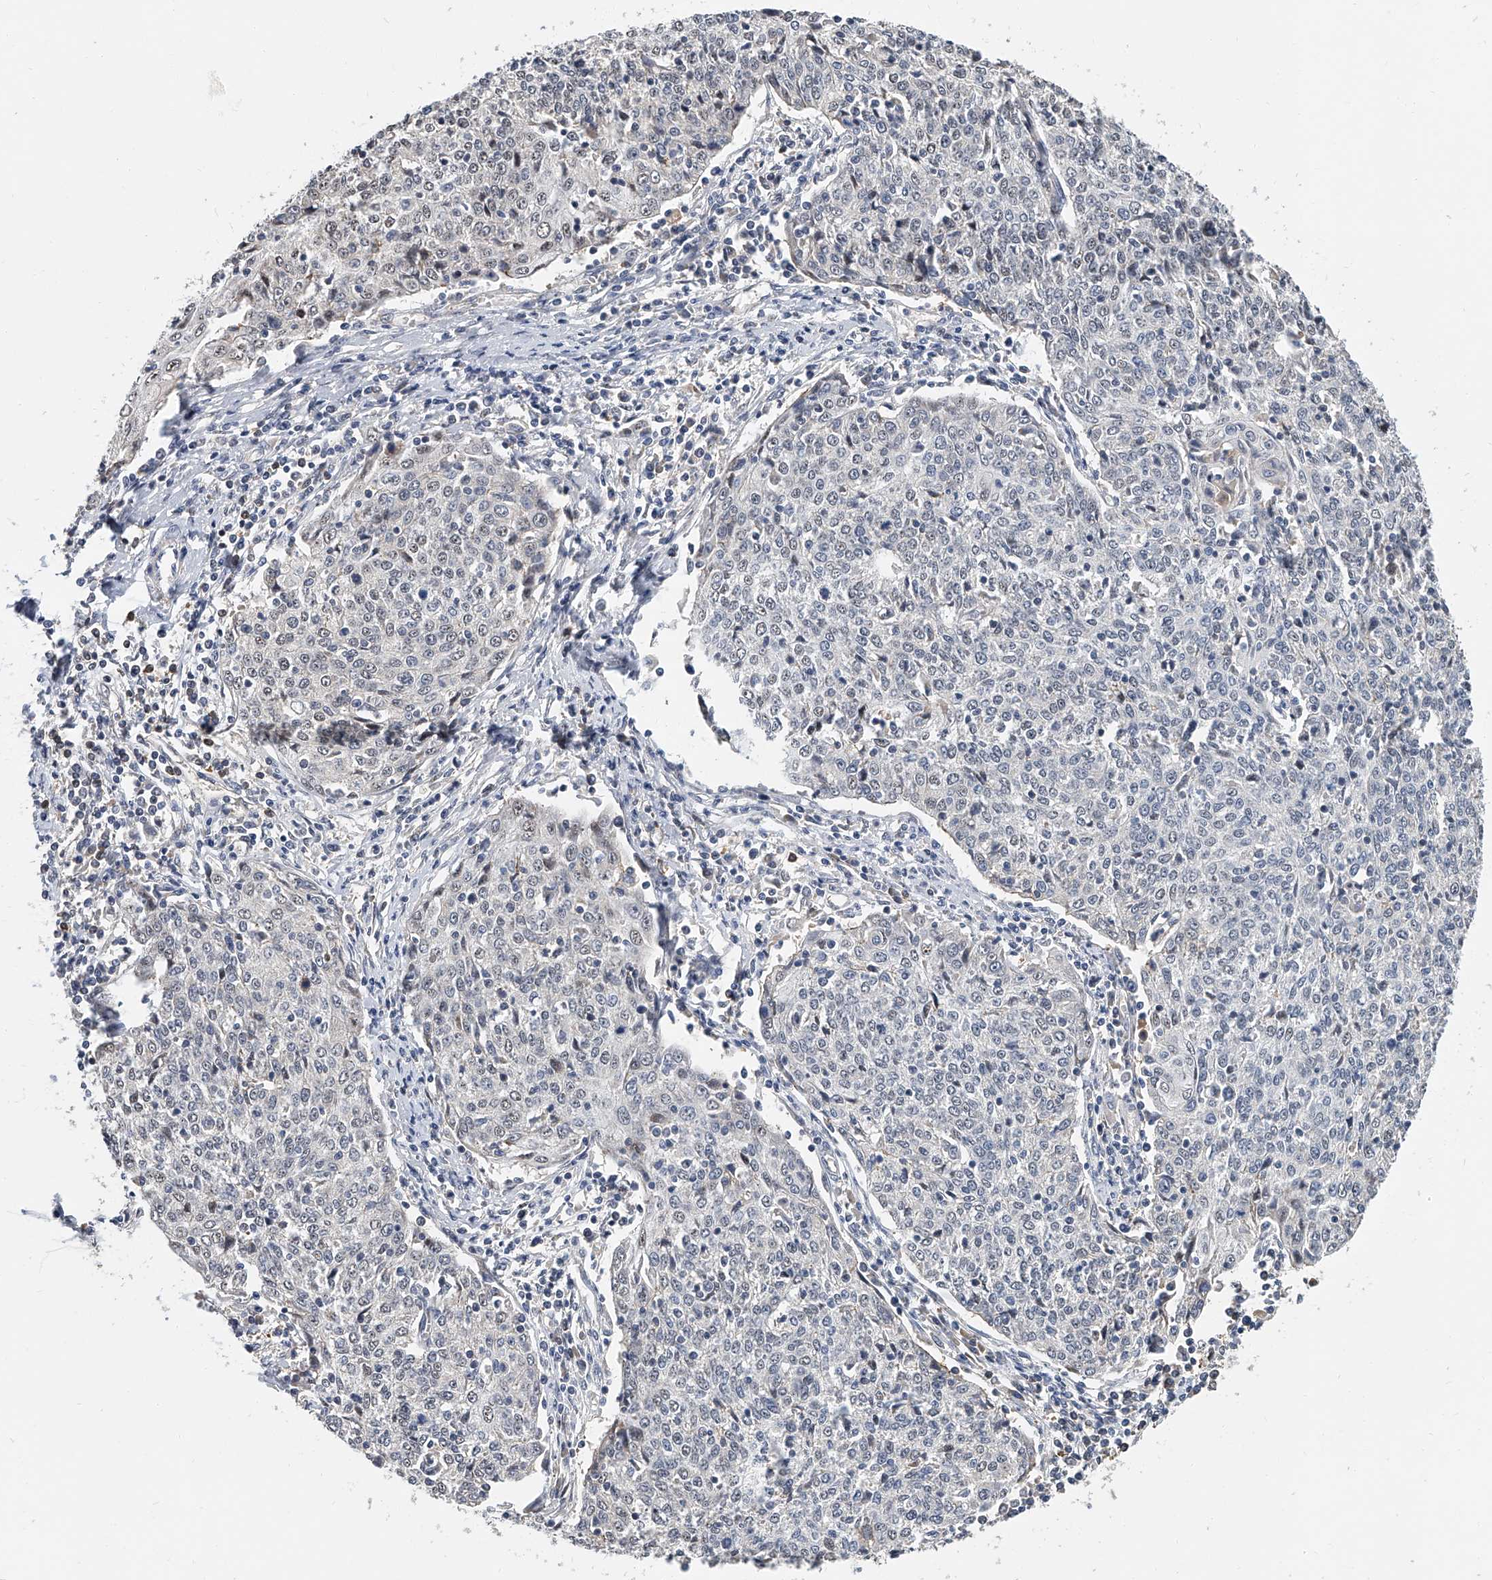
{"staining": {"intensity": "negative", "quantity": "none", "location": "none"}, "tissue": "cervical cancer", "cell_type": "Tumor cells", "image_type": "cancer", "snomed": [{"axis": "morphology", "description": "Squamous cell carcinoma, NOS"}, {"axis": "topography", "description": "Cervix"}], "caption": "Tumor cells show no significant protein staining in cervical squamous cell carcinoma. (DAB (3,3'-diaminobenzidine) IHC visualized using brightfield microscopy, high magnification).", "gene": "CD200", "patient": {"sex": "female", "age": 48}}